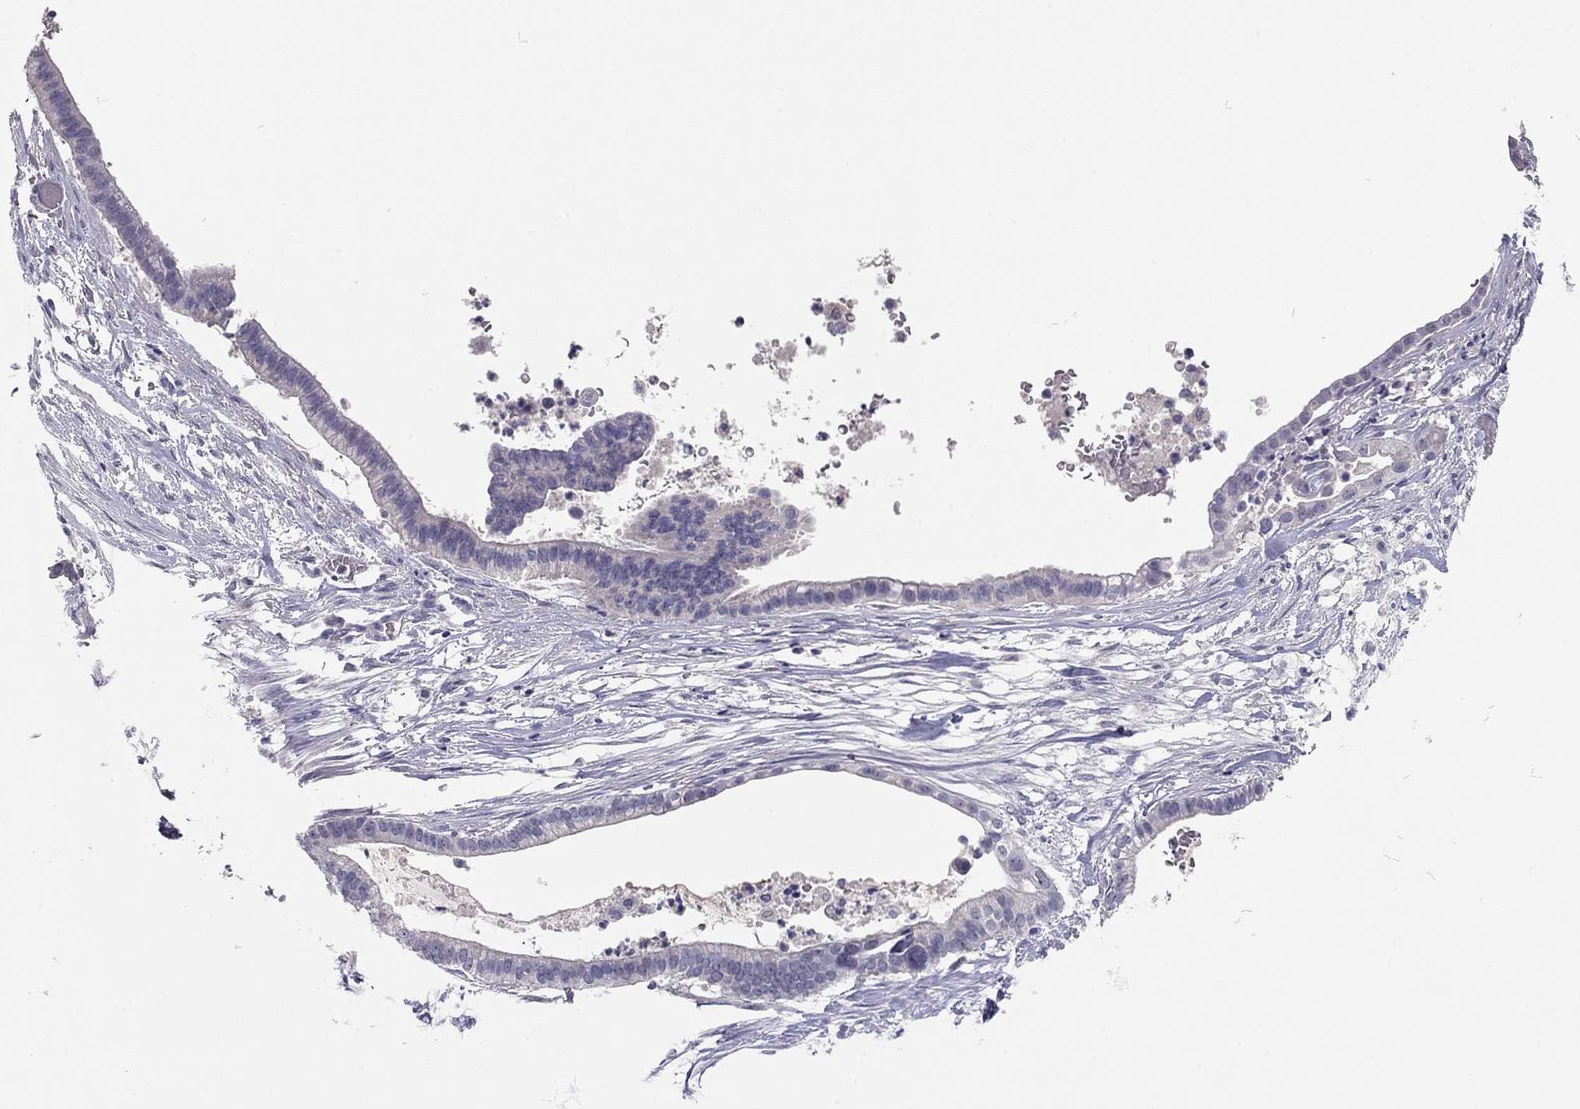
{"staining": {"intensity": "negative", "quantity": "none", "location": "none"}, "tissue": "pancreatic cancer", "cell_type": "Tumor cells", "image_type": "cancer", "snomed": [{"axis": "morphology", "description": "Adenocarcinoma, NOS"}, {"axis": "topography", "description": "Pancreas"}], "caption": "DAB immunohistochemical staining of human adenocarcinoma (pancreatic) exhibits no significant expression in tumor cells. (Immunohistochemistry, brightfield microscopy, high magnification).", "gene": "SCARB1", "patient": {"sex": "male", "age": 61}}